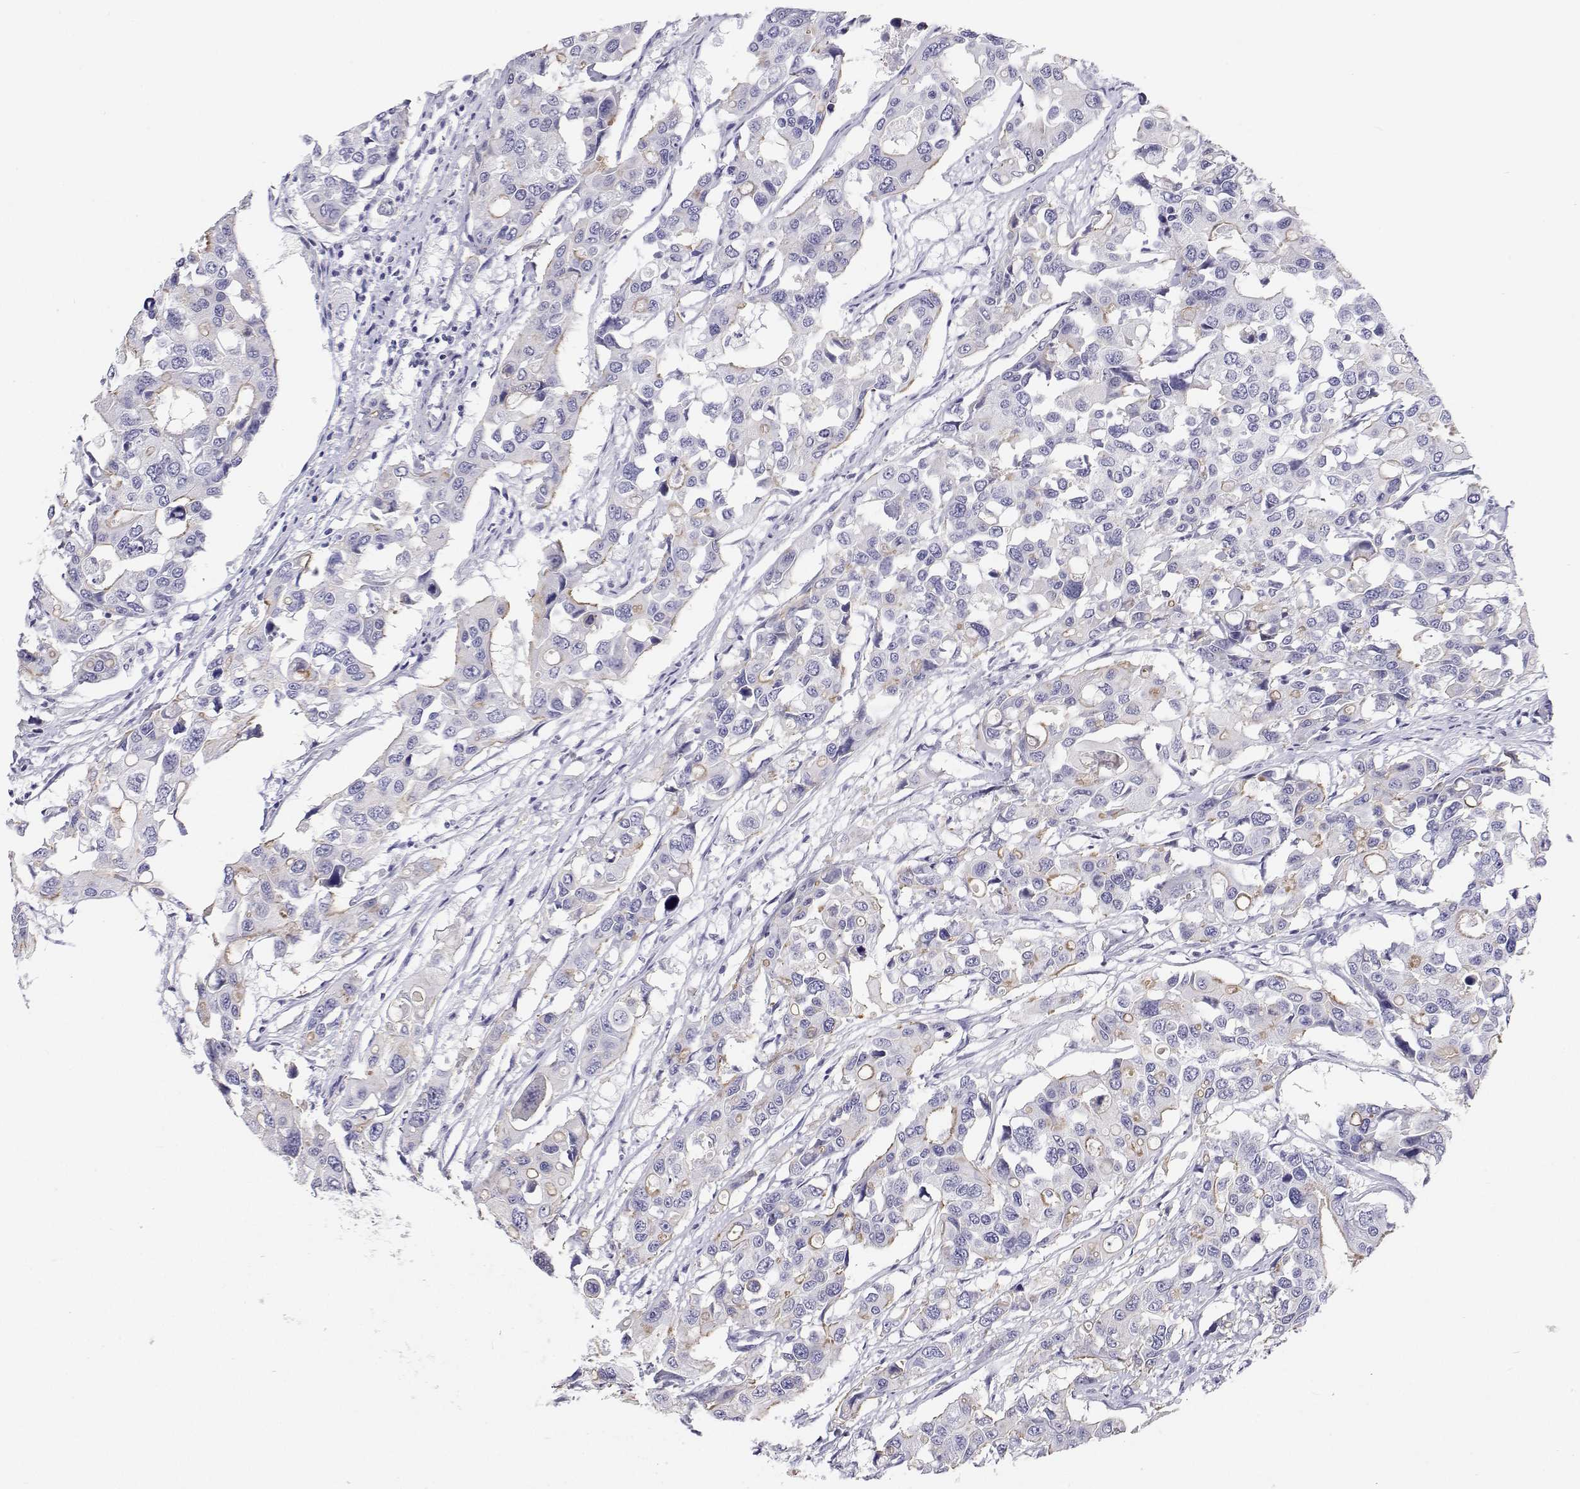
{"staining": {"intensity": "negative", "quantity": "none", "location": "none"}, "tissue": "colorectal cancer", "cell_type": "Tumor cells", "image_type": "cancer", "snomed": [{"axis": "morphology", "description": "Adenocarcinoma, NOS"}, {"axis": "topography", "description": "Colon"}], "caption": "DAB immunohistochemical staining of colorectal cancer (adenocarcinoma) demonstrates no significant expression in tumor cells.", "gene": "BHMT", "patient": {"sex": "male", "age": 77}}